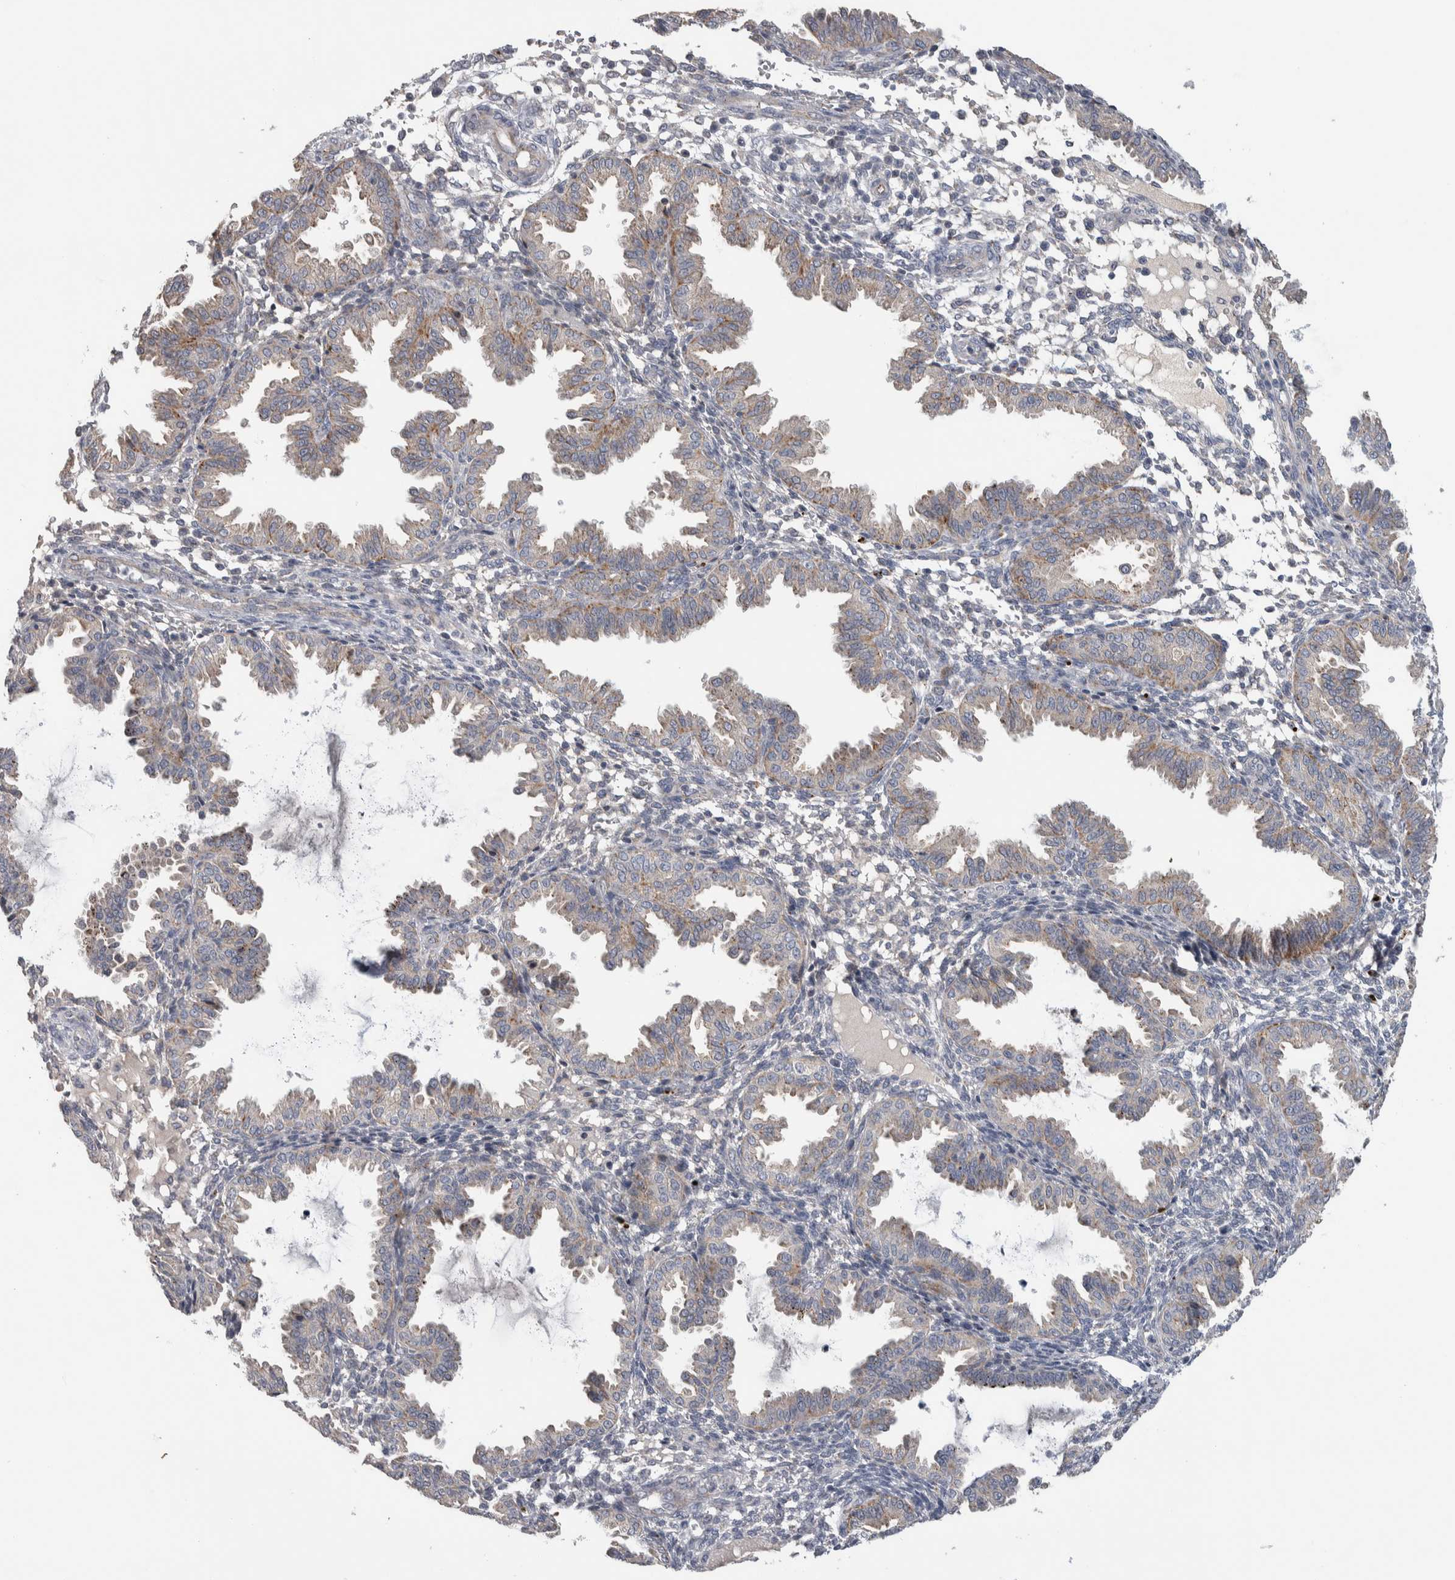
{"staining": {"intensity": "negative", "quantity": "none", "location": "none"}, "tissue": "endometrium", "cell_type": "Cells in endometrial stroma", "image_type": "normal", "snomed": [{"axis": "morphology", "description": "Normal tissue, NOS"}, {"axis": "topography", "description": "Endometrium"}], "caption": "A histopathology image of endometrium stained for a protein displays no brown staining in cells in endometrial stroma. (DAB IHC, high magnification).", "gene": "FAM83G", "patient": {"sex": "female", "age": 33}}